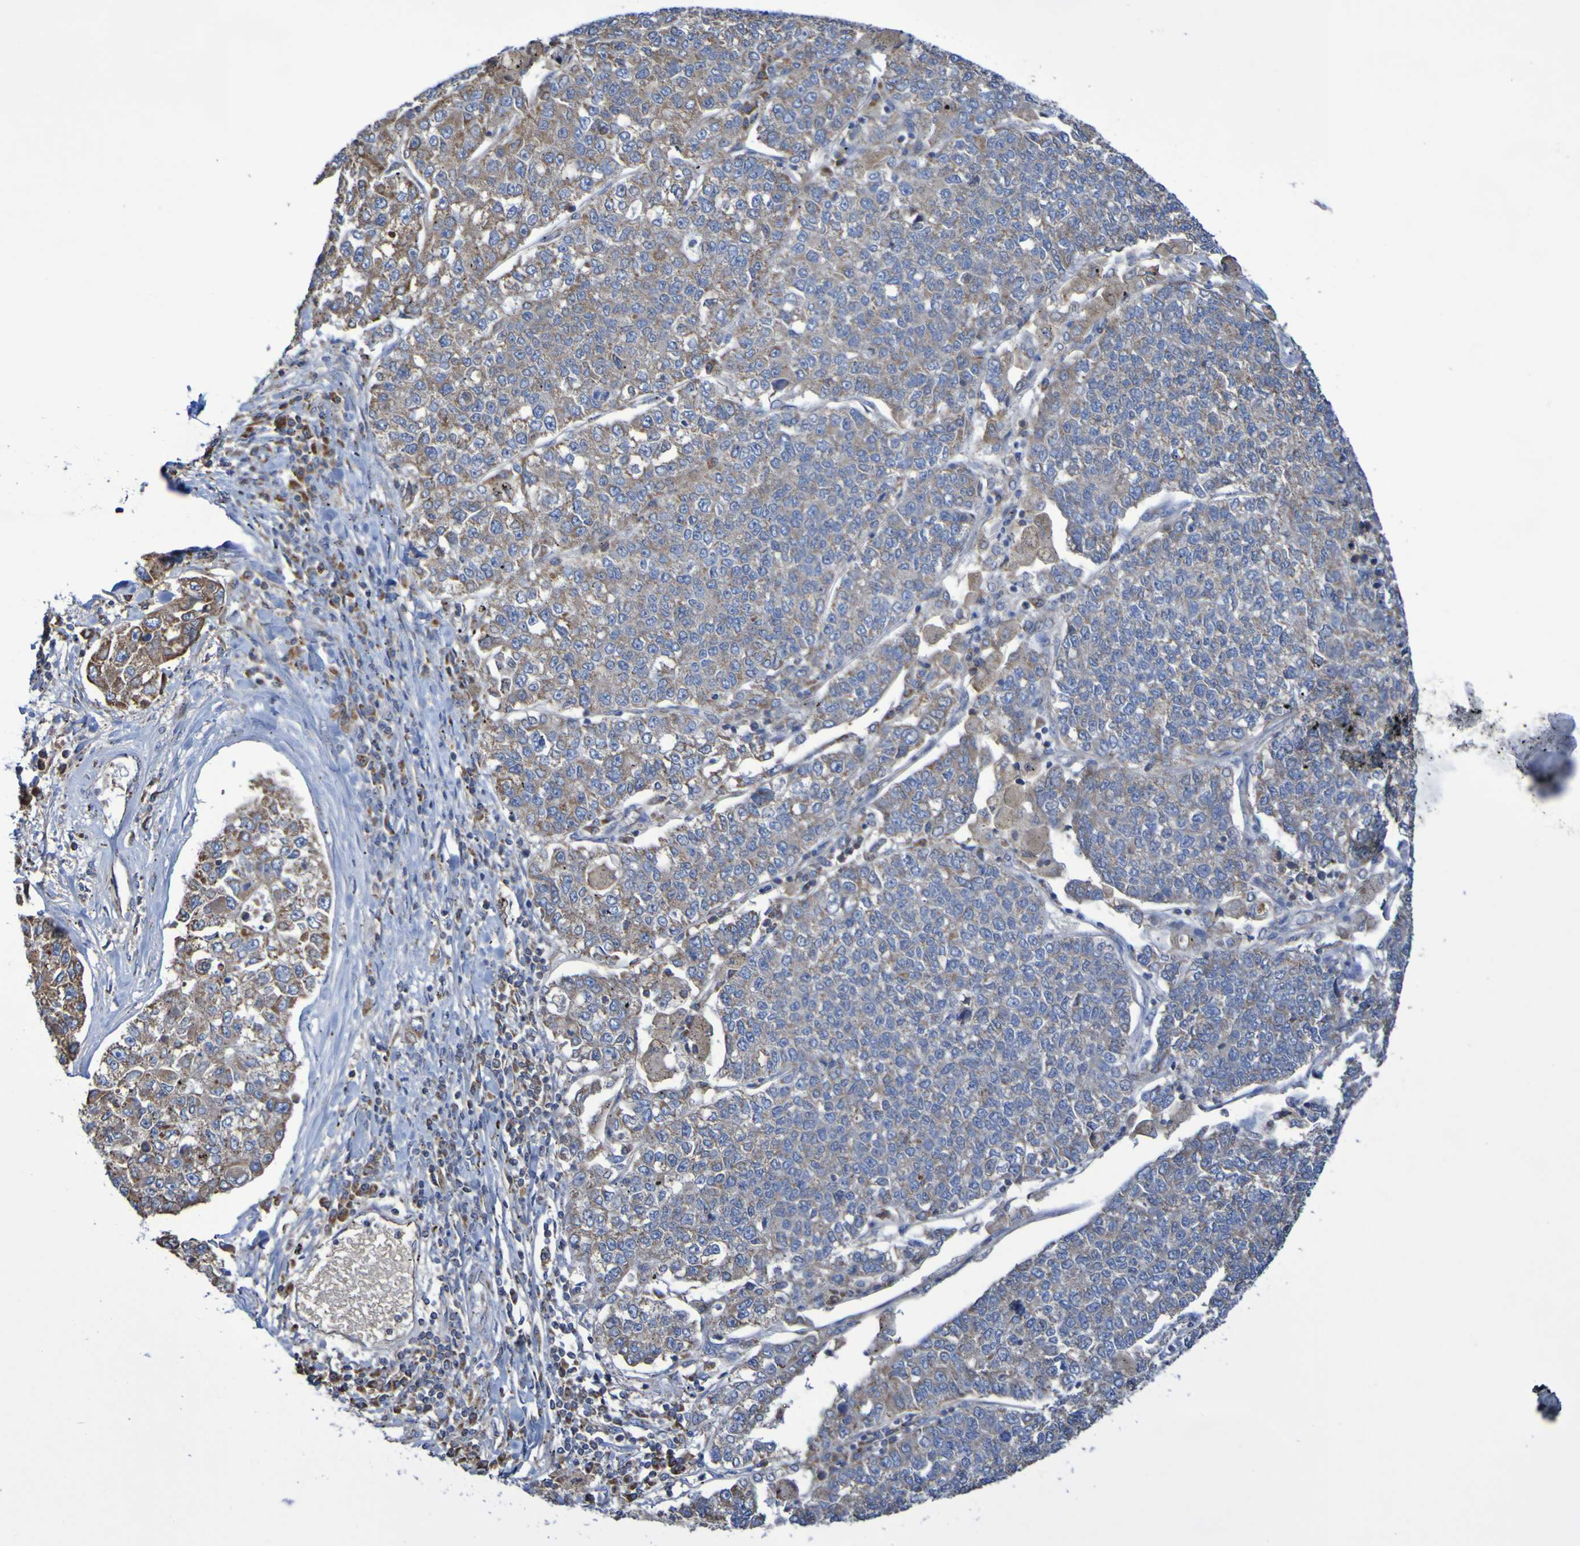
{"staining": {"intensity": "weak", "quantity": ">75%", "location": "cytoplasmic/membranous"}, "tissue": "lung cancer", "cell_type": "Tumor cells", "image_type": "cancer", "snomed": [{"axis": "morphology", "description": "Adenocarcinoma, NOS"}, {"axis": "topography", "description": "Lung"}], "caption": "IHC histopathology image of human lung cancer stained for a protein (brown), which demonstrates low levels of weak cytoplasmic/membranous expression in approximately >75% of tumor cells.", "gene": "CNTN2", "patient": {"sex": "male", "age": 49}}